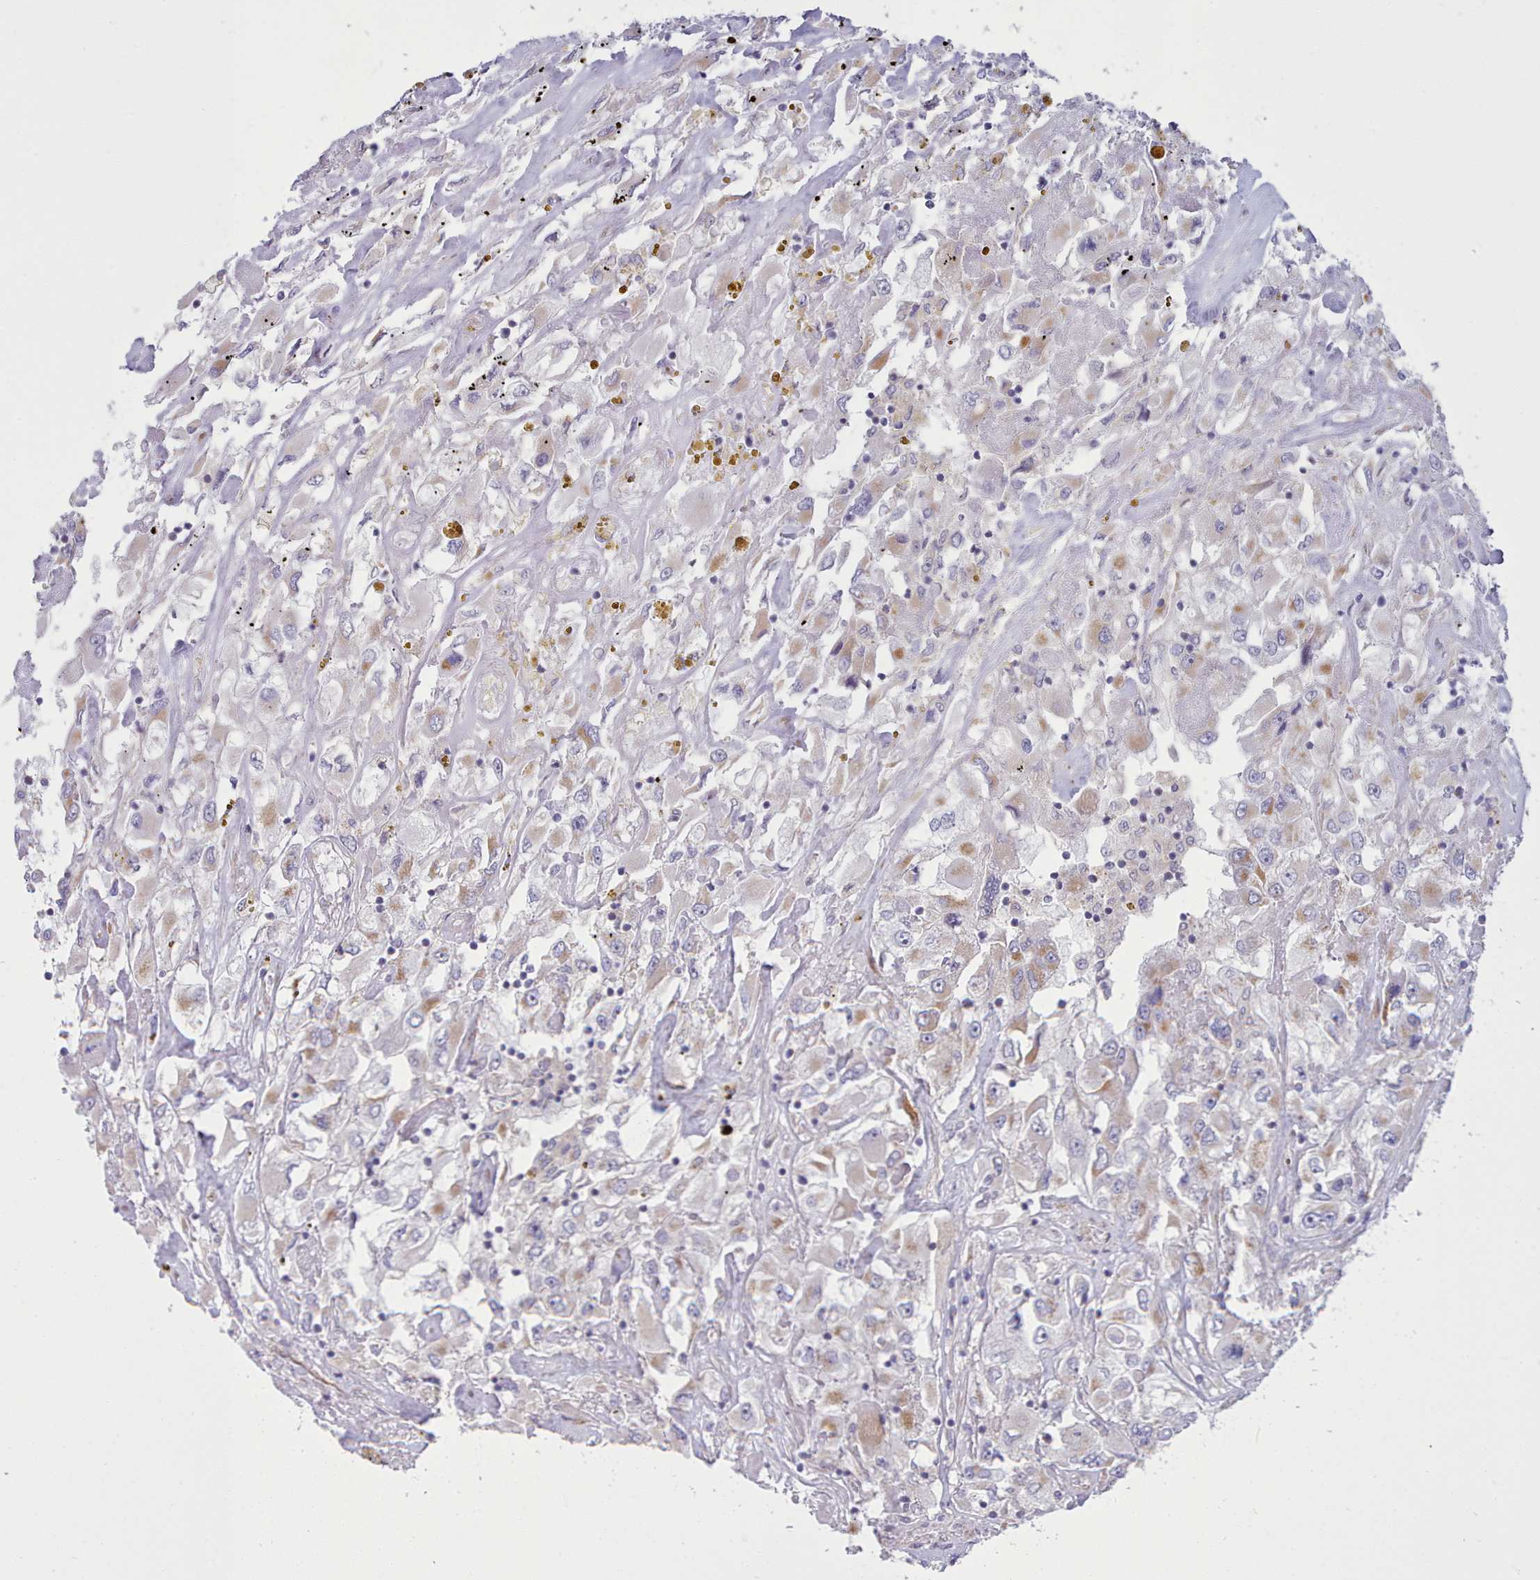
{"staining": {"intensity": "weak", "quantity": "<25%", "location": "cytoplasmic/membranous"}, "tissue": "renal cancer", "cell_type": "Tumor cells", "image_type": "cancer", "snomed": [{"axis": "morphology", "description": "Adenocarcinoma, NOS"}, {"axis": "topography", "description": "Kidney"}], "caption": "IHC of human renal cancer (adenocarcinoma) reveals no positivity in tumor cells.", "gene": "MRPL21", "patient": {"sex": "female", "age": 52}}